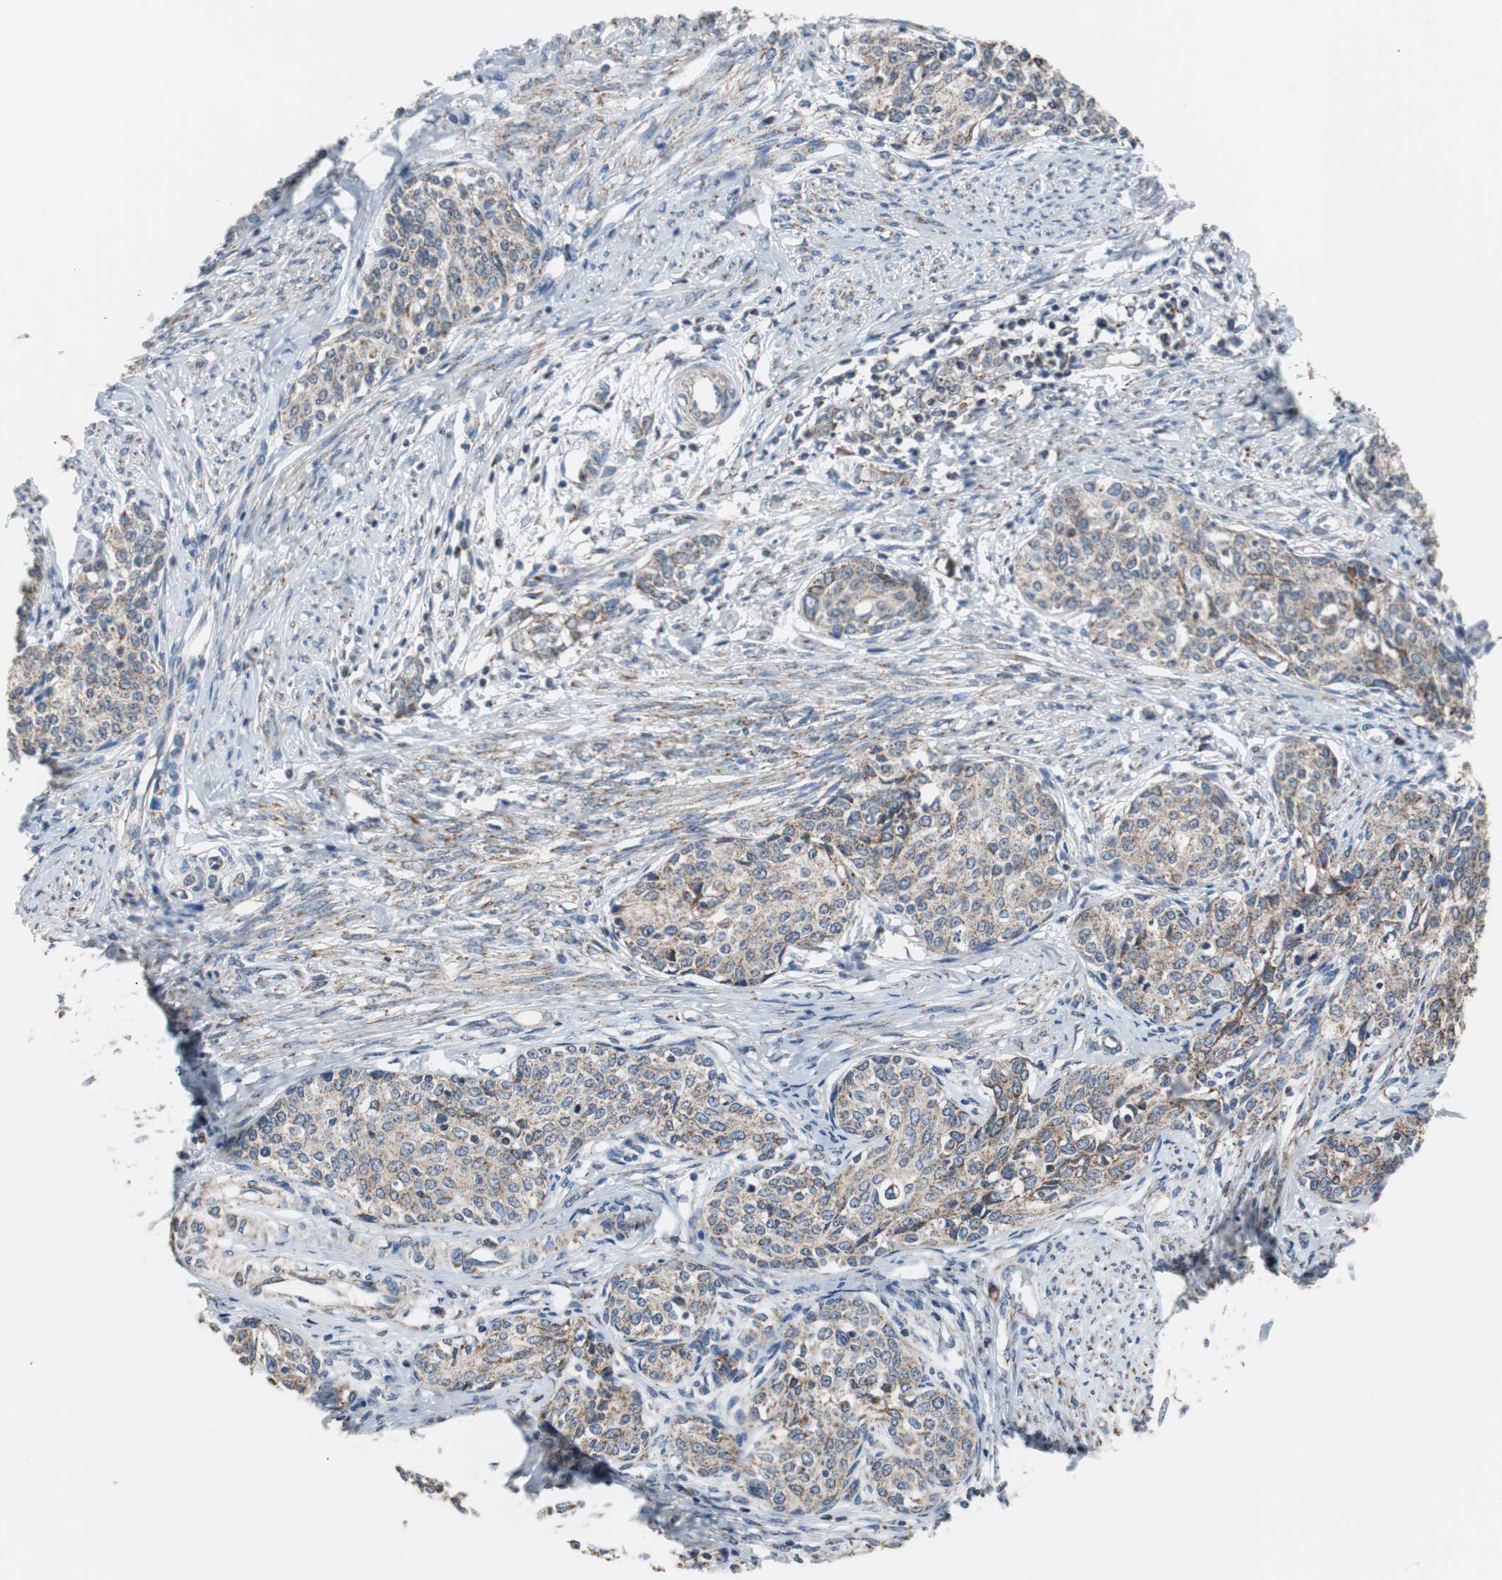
{"staining": {"intensity": "moderate", "quantity": ">75%", "location": "cytoplasmic/membranous"}, "tissue": "cervical cancer", "cell_type": "Tumor cells", "image_type": "cancer", "snomed": [{"axis": "morphology", "description": "Squamous cell carcinoma, NOS"}, {"axis": "morphology", "description": "Adenocarcinoma, NOS"}, {"axis": "topography", "description": "Cervix"}], "caption": "DAB (3,3'-diaminobenzidine) immunohistochemical staining of cervical adenocarcinoma demonstrates moderate cytoplasmic/membranous protein staining in about >75% of tumor cells.", "gene": "PITRM1", "patient": {"sex": "female", "age": 52}}